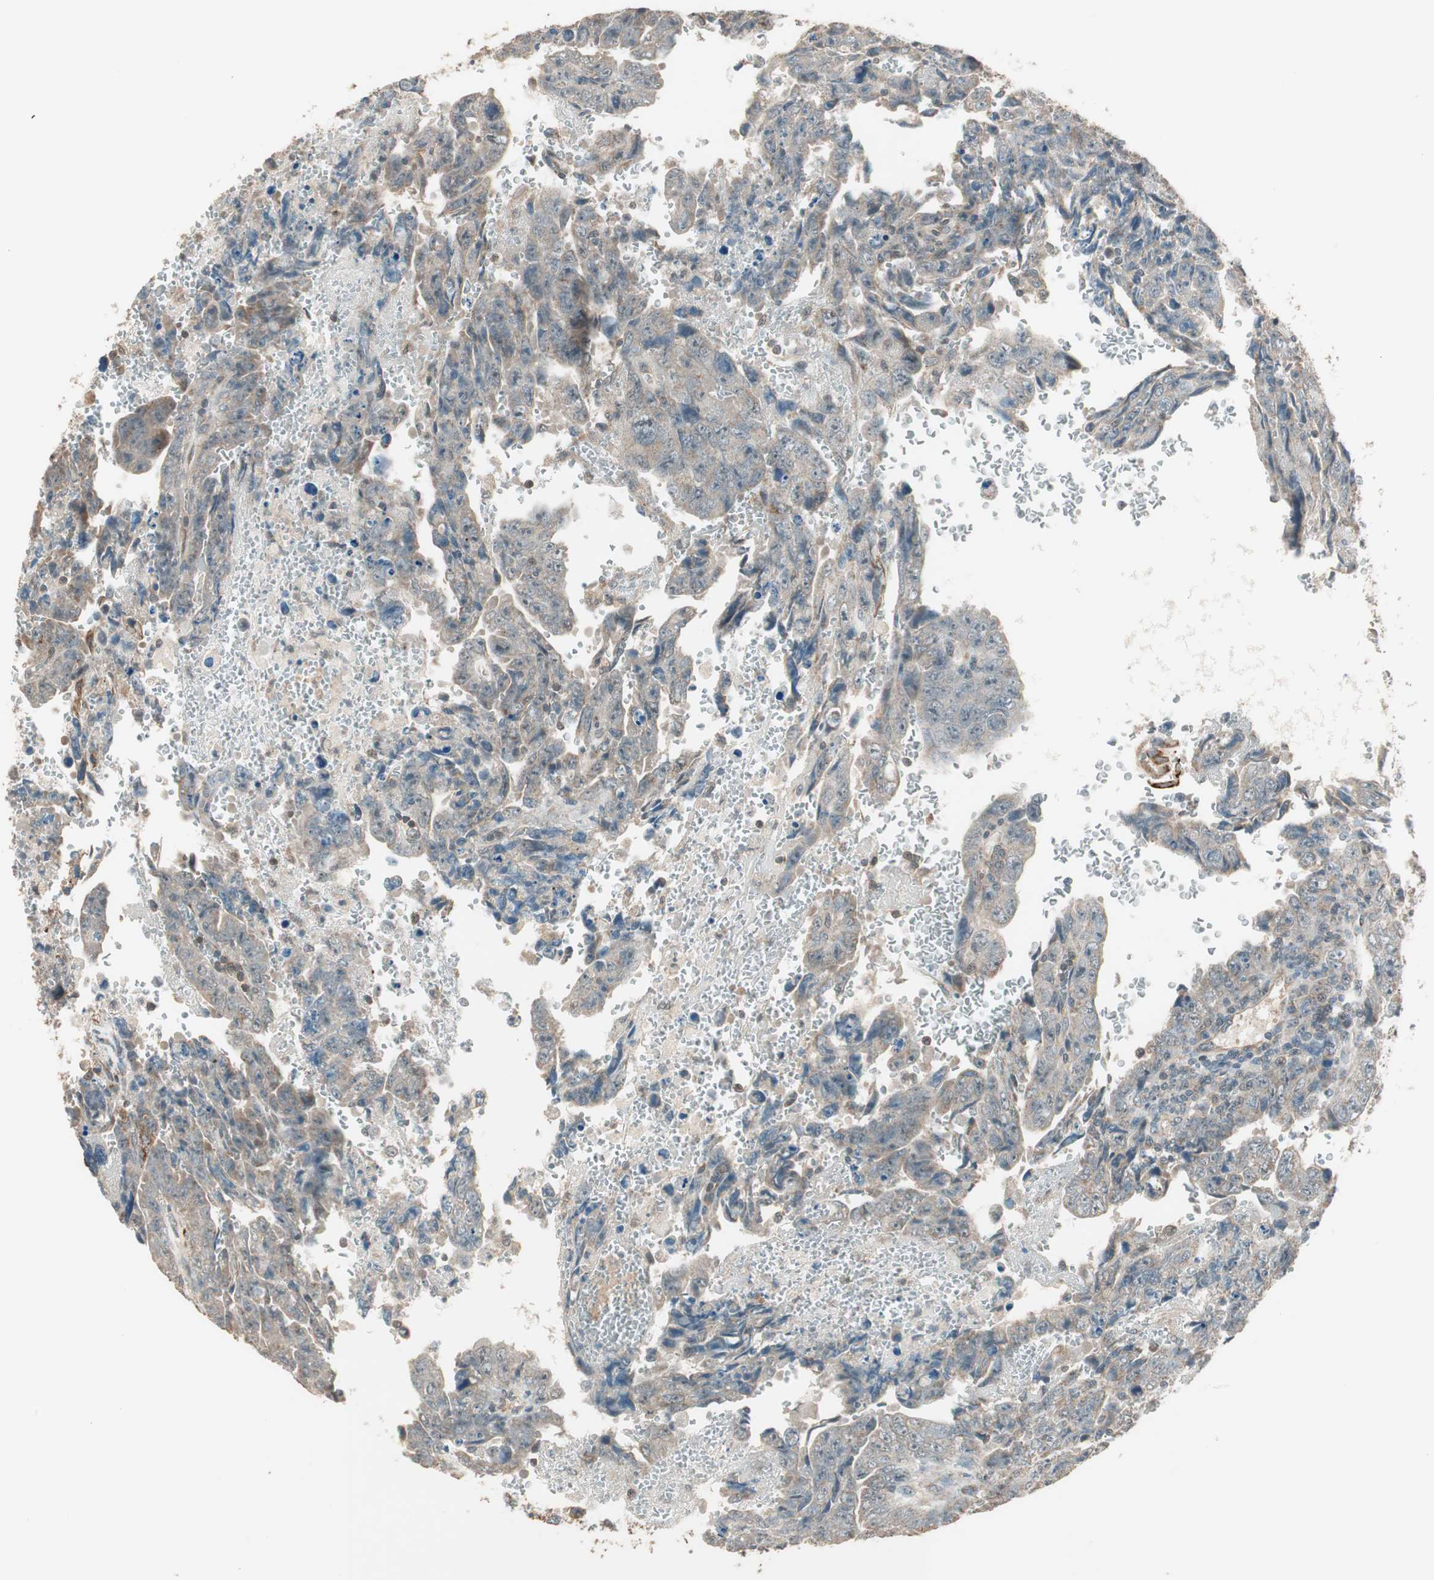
{"staining": {"intensity": "weak", "quantity": "25%-75%", "location": "cytoplasmic/membranous"}, "tissue": "testis cancer", "cell_type": "Tumor cells", "image_type": "cancer", "snomed": [{"axis": "morphology", "description": "Carcinoma, Embryonal, NOS"}, {"axis": "topography", "description": "Testis"}], "caption": "This histopathology image displays immunohistochemistry (IHC) staining of testis cancer (embryonal carcinoma), with low weak cytoplasmic/membranous positivity in approximately 25%-75% of tumor cells.", "gene": "TRIM21", "patient": {"sex": "male", "age": 28}}